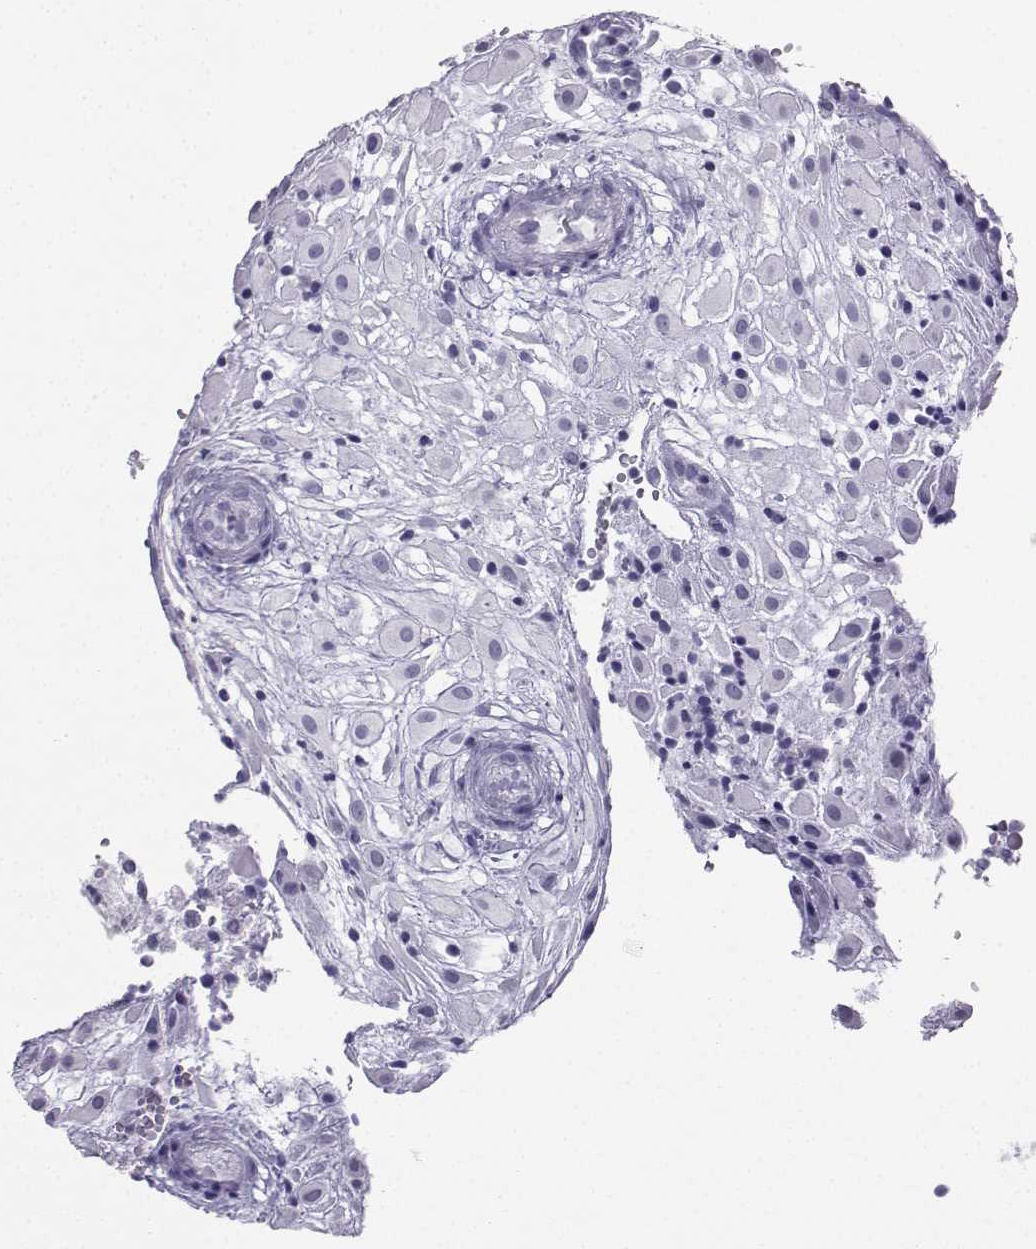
{"staining": {"intensity": "negative", "quantity": "none", "location": "none"}, "tissue": "placenta", "cell_type": "Decidual cells", "image_type": "normal", "snomed": [{"axis": "morphology", "description": "Normal tissue, NOS"}, {"axis": "topography", "description": "Placenta"}], "caption": "Immunohistochemistry (IHC) of unremarkable placenta exhibits no positivity in decidual cells. Brightfield microscopy of immunohistochemistry (IHC) stained with DAB (3,3'-diaminobenzidine) (brown) and hematoxylin (blue), captured at high magnification.", "gene": "NEFL", "patient": {"sex": "female", "age": 24}}